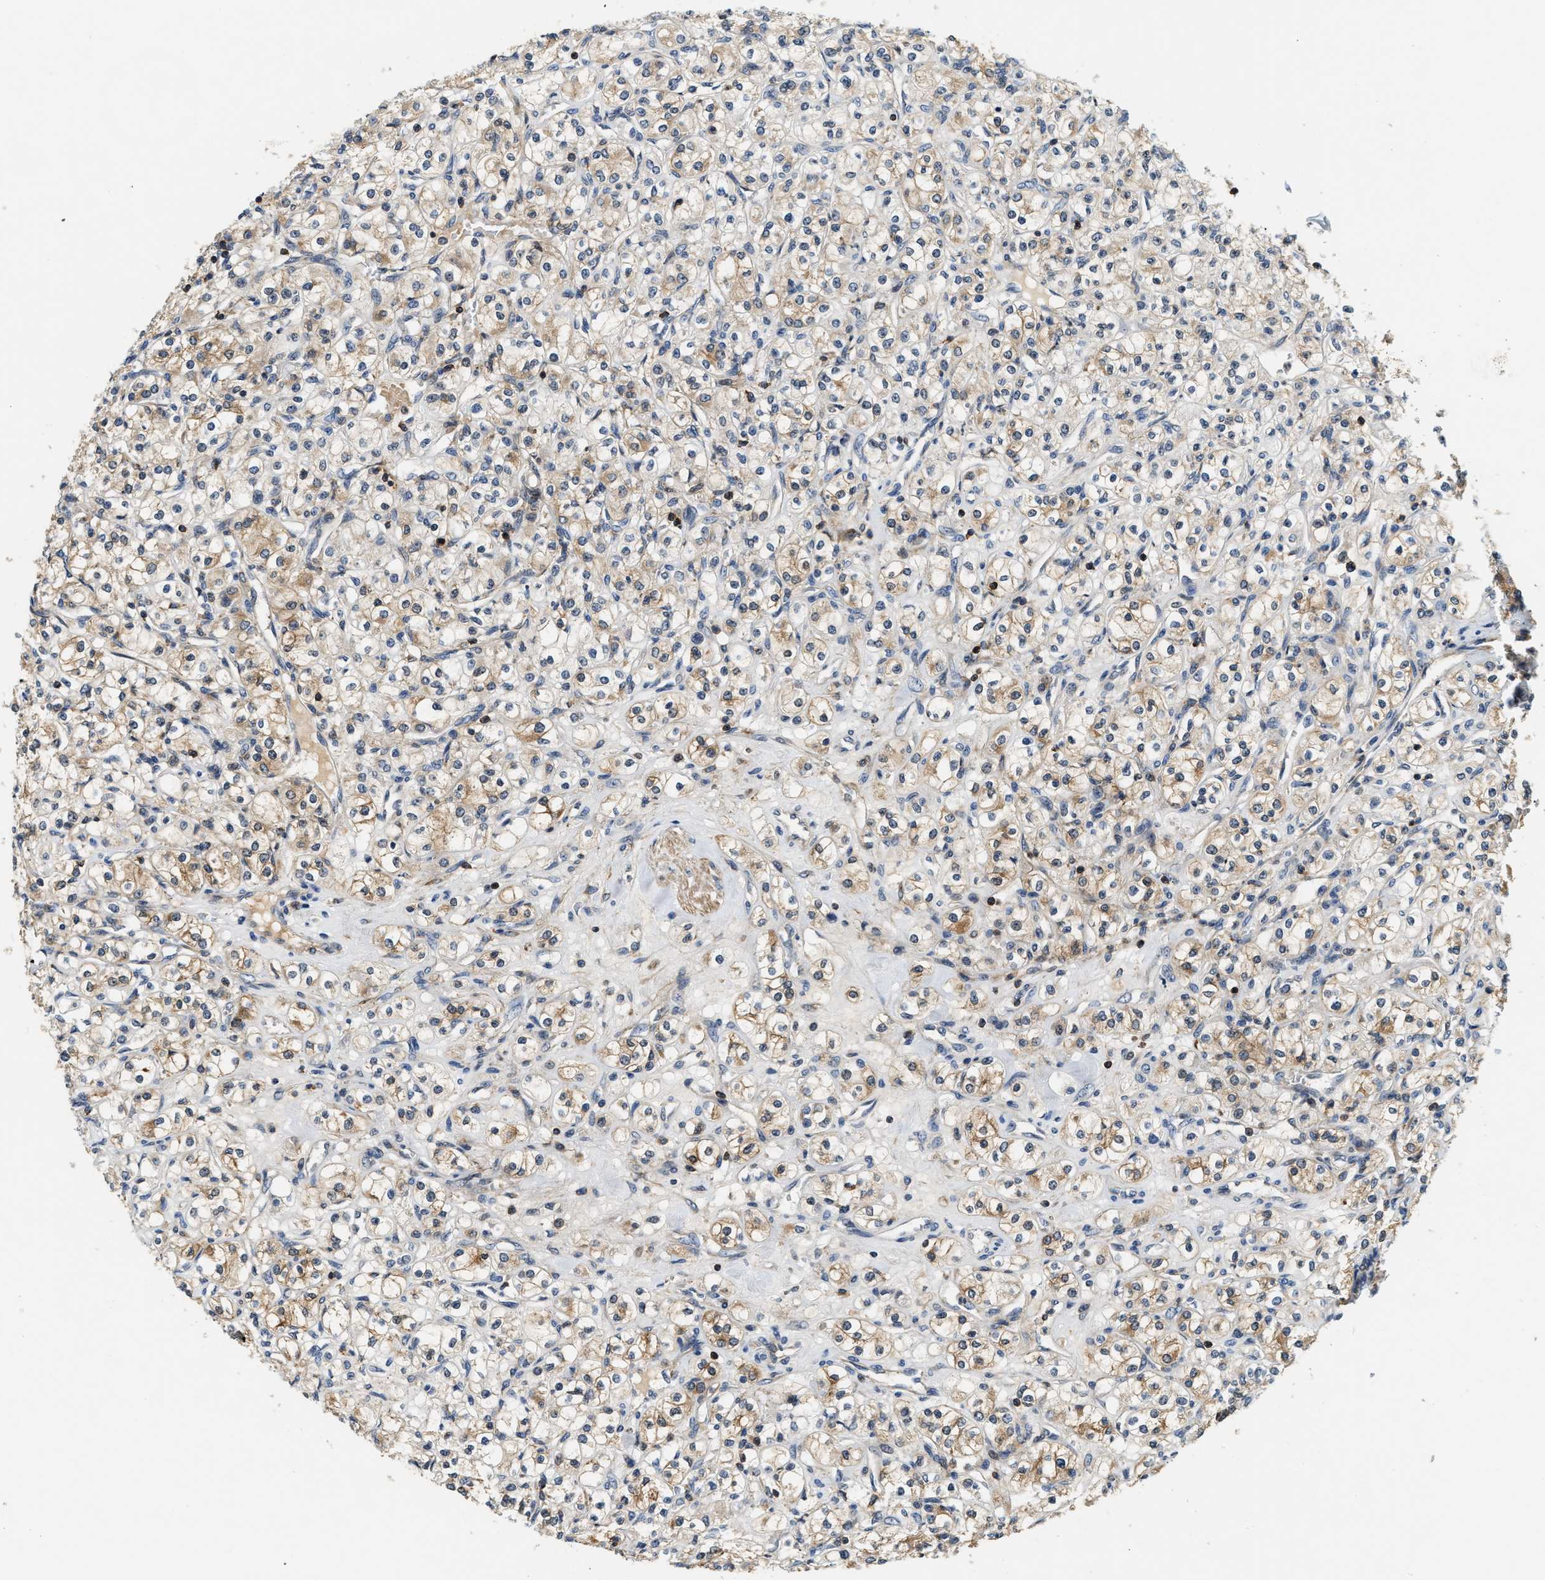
{"staining": {"intensity": "weak", "quantity": "25%-75%", "location": "cytoplasmic/membranous"}, "tissue": "renal cancer", "cell_type": "Tumor cells", "image_type": "cancer", "snomed": [{"axis": "morphology", "description": "Adenocarcinoma, NOS"}, {"axis": "topography", "description": "Kidney"}], "caption": "Renal adenocarcinoma stained with DAB immunohistochemistry shows low levels of weak cytoplasmic/membranous staining in about 25%-75% of tumor cells.", "gene": "SAMD9", "patient": {"sex": "male", "age": 77}}